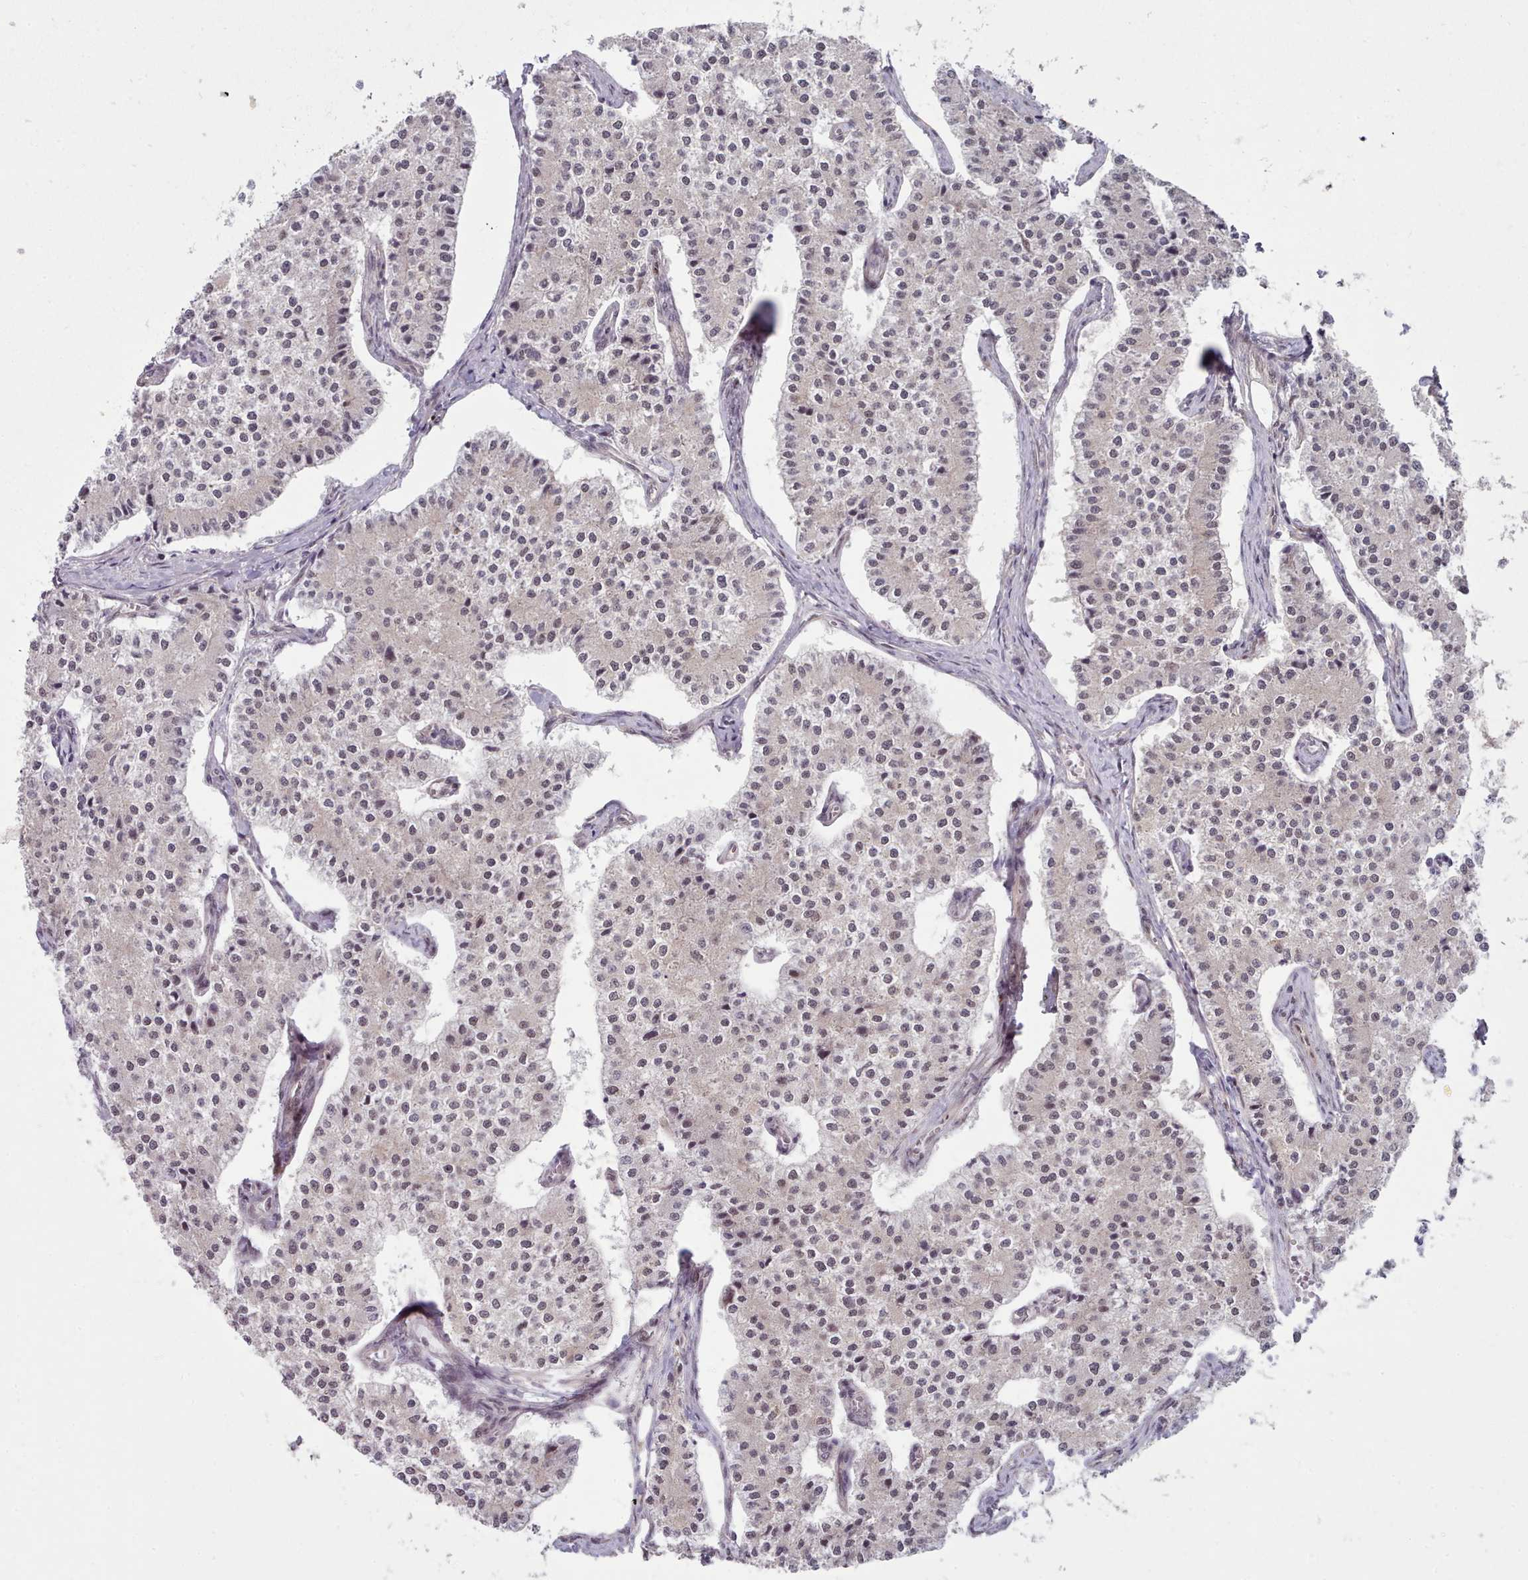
{"staining": {"intensity": "moderate", "quantity": "25%-75%", "location": "nuclear"}, "tissue": "carcinoid", "cell_type": "Tumor cells", "image_type": "cancer", "snomed": [{"axis": "morphology", "description": "Carcinoid, malignant, NOS"}, {"axis": "topography", "description": "Colon"}], "caption": "This image shows carcinoid stained with immunohistochemistry (IHC) to label a protein in brown. The nuclear of tumor cells show moderate positivity for the protein. Nuclei are counter-stained blue.", "gene": "CES3", "patient": {"sex": "female", "age": 52}}